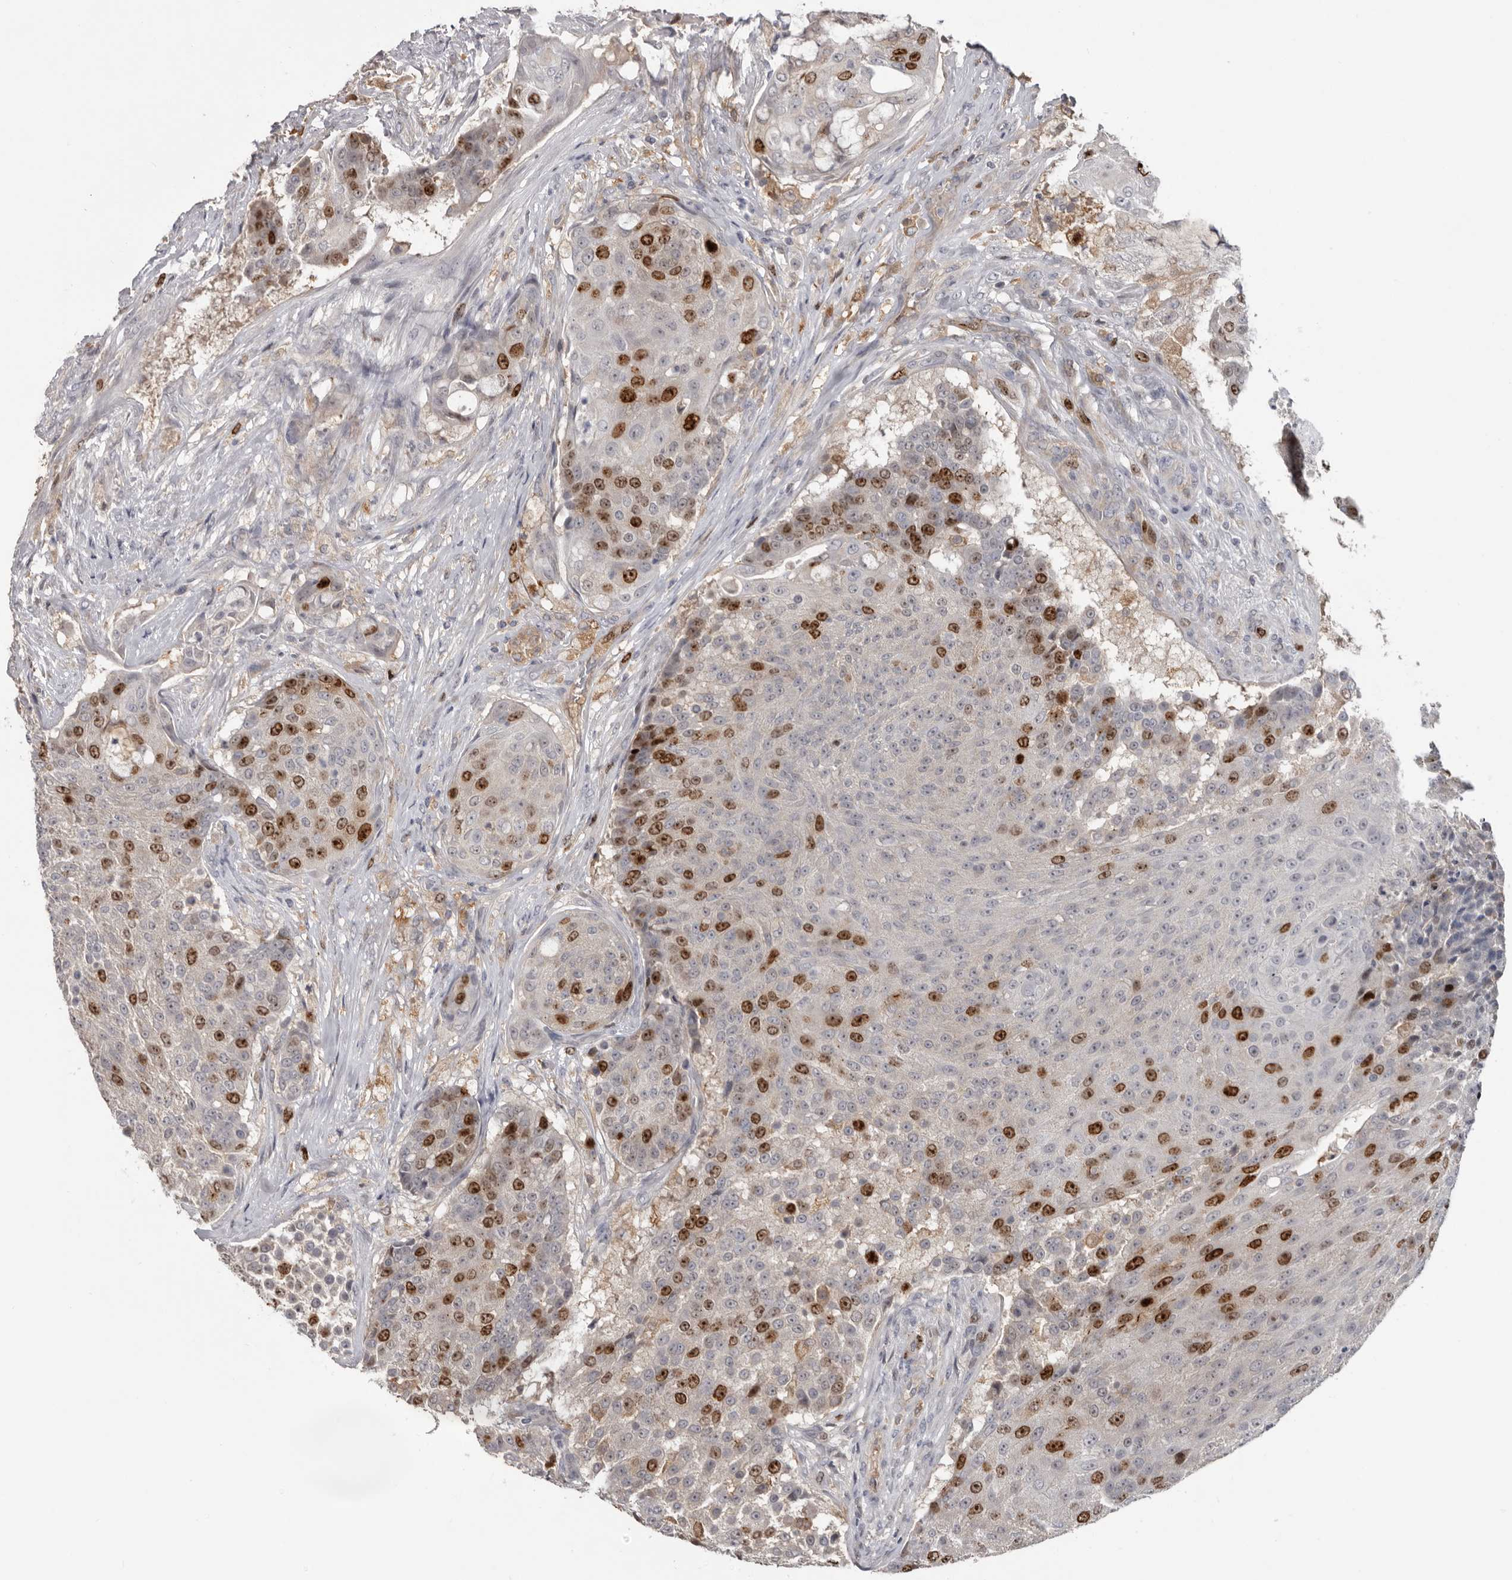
{"staining": {"intensity": "strong", "quantity": "25%-75%", "location": "nuclear"}, "tissue": "urothelial cancer", "cell_type": "Tumor cells", "image_type": "cancer", "snomed": [{"axis": "morphology", "description": "Urothelial carcinoma, High grade"}, {"axis": "topography", "description": "Urinary bladder"}], "caption": "Protein expression analysis of urothelial carcinoma (high-grade) reveals strong nuclear staining in about 25%-75% of tumor cells. (DAB = brown stain, brightfield microscopy at high magnification).", "gene": "CDCA8", "patient": {"sex": "female", "age": 63}}